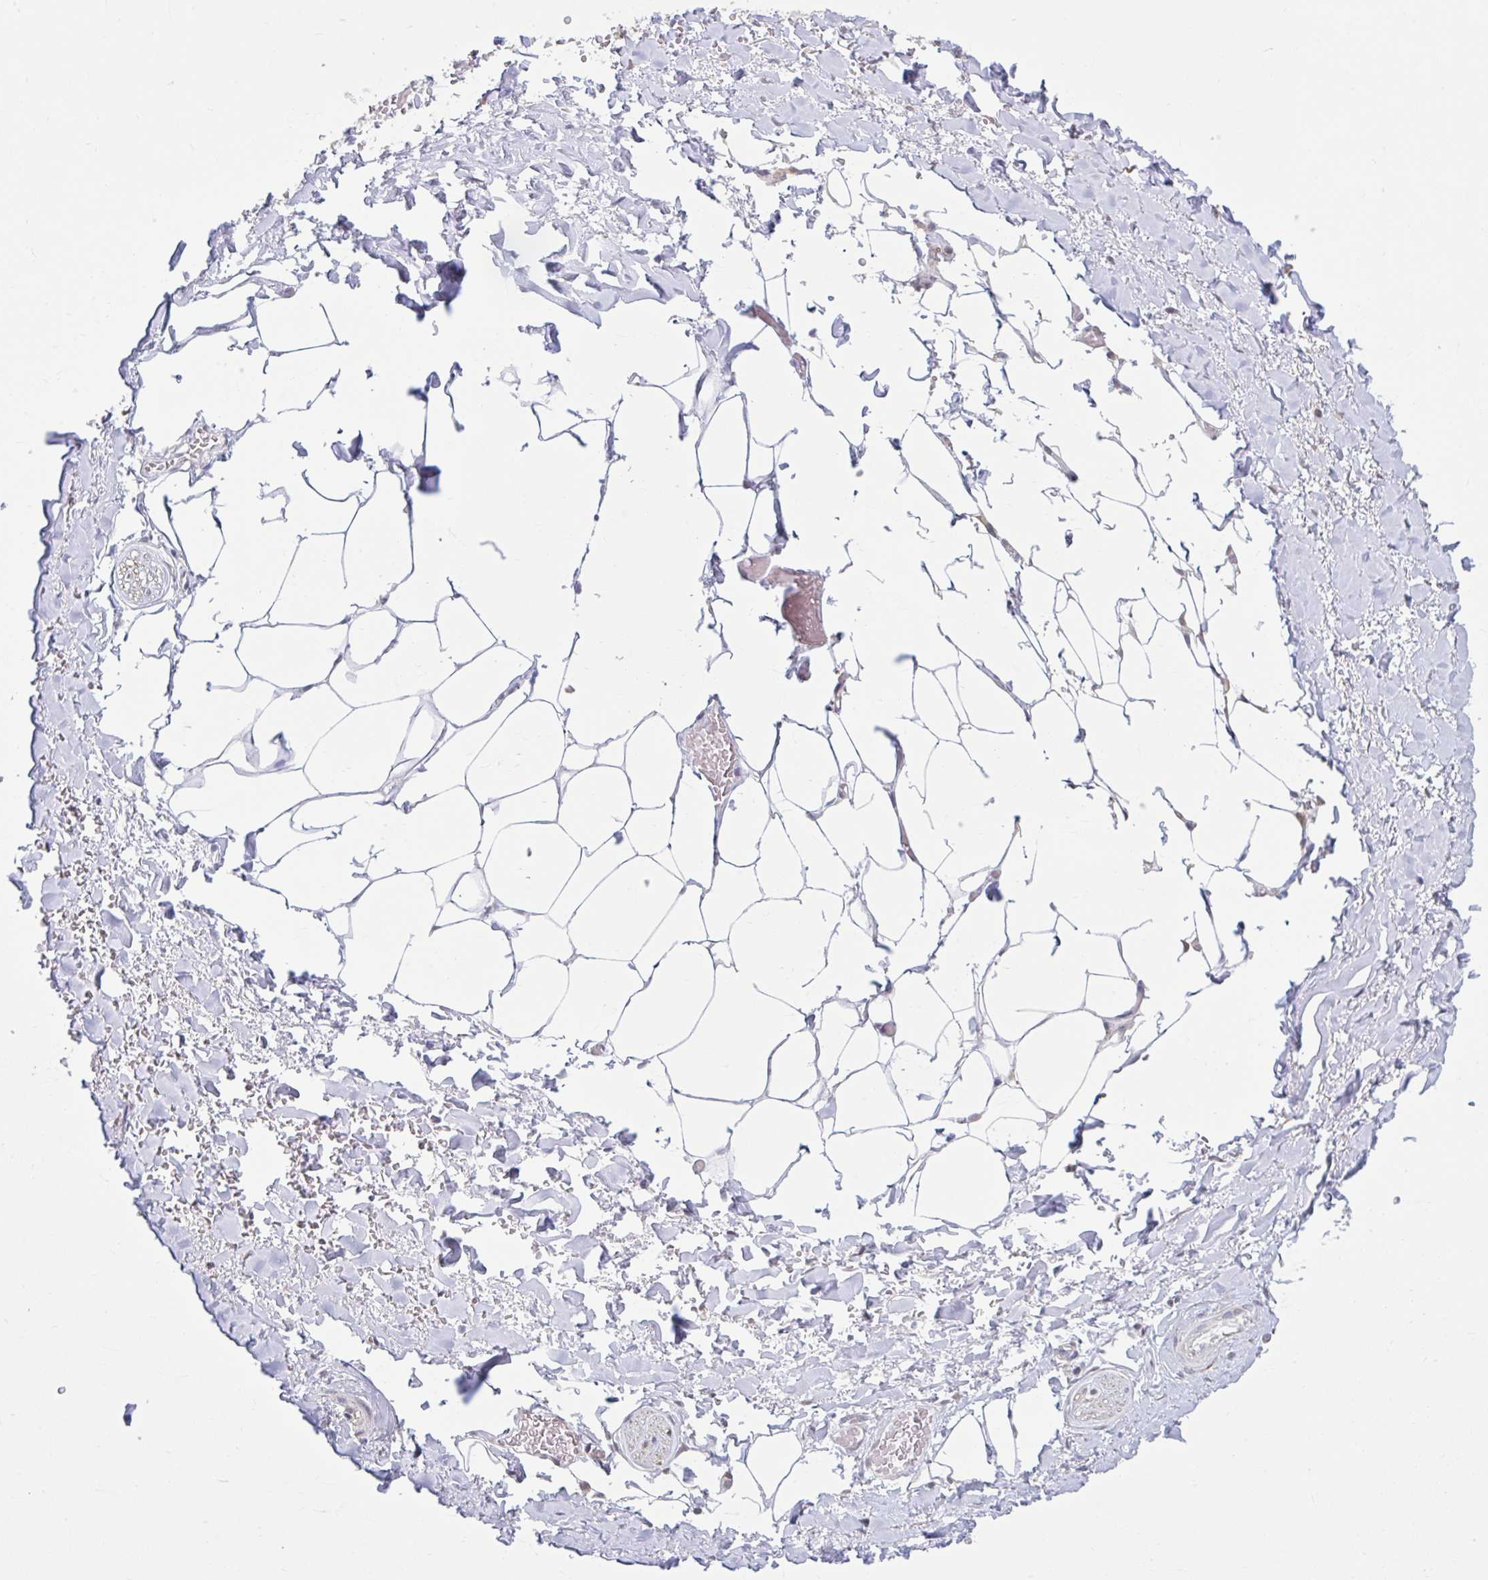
{"staining": {"intensity": "negative", "quantity": "none", "location": "none"}, "tissue": "adipose tissue", "cell_type": "Adipocytes", "image_type": "normal", "snomed": [{"axis": "morphology", "description": "Normal tissue, NOS"}, {"axis": "topography", "description": "Vagina"}, {"axis": "topography", "description": "Peripheral nerve tissue"}], "caption": "Image shows no protein staining in adipocytes of benign adipose tissue. (DAB IHC with hematoxylin counter stain).", "gene": "CDH19", "patient": {"sex": "female", "age": 71}}